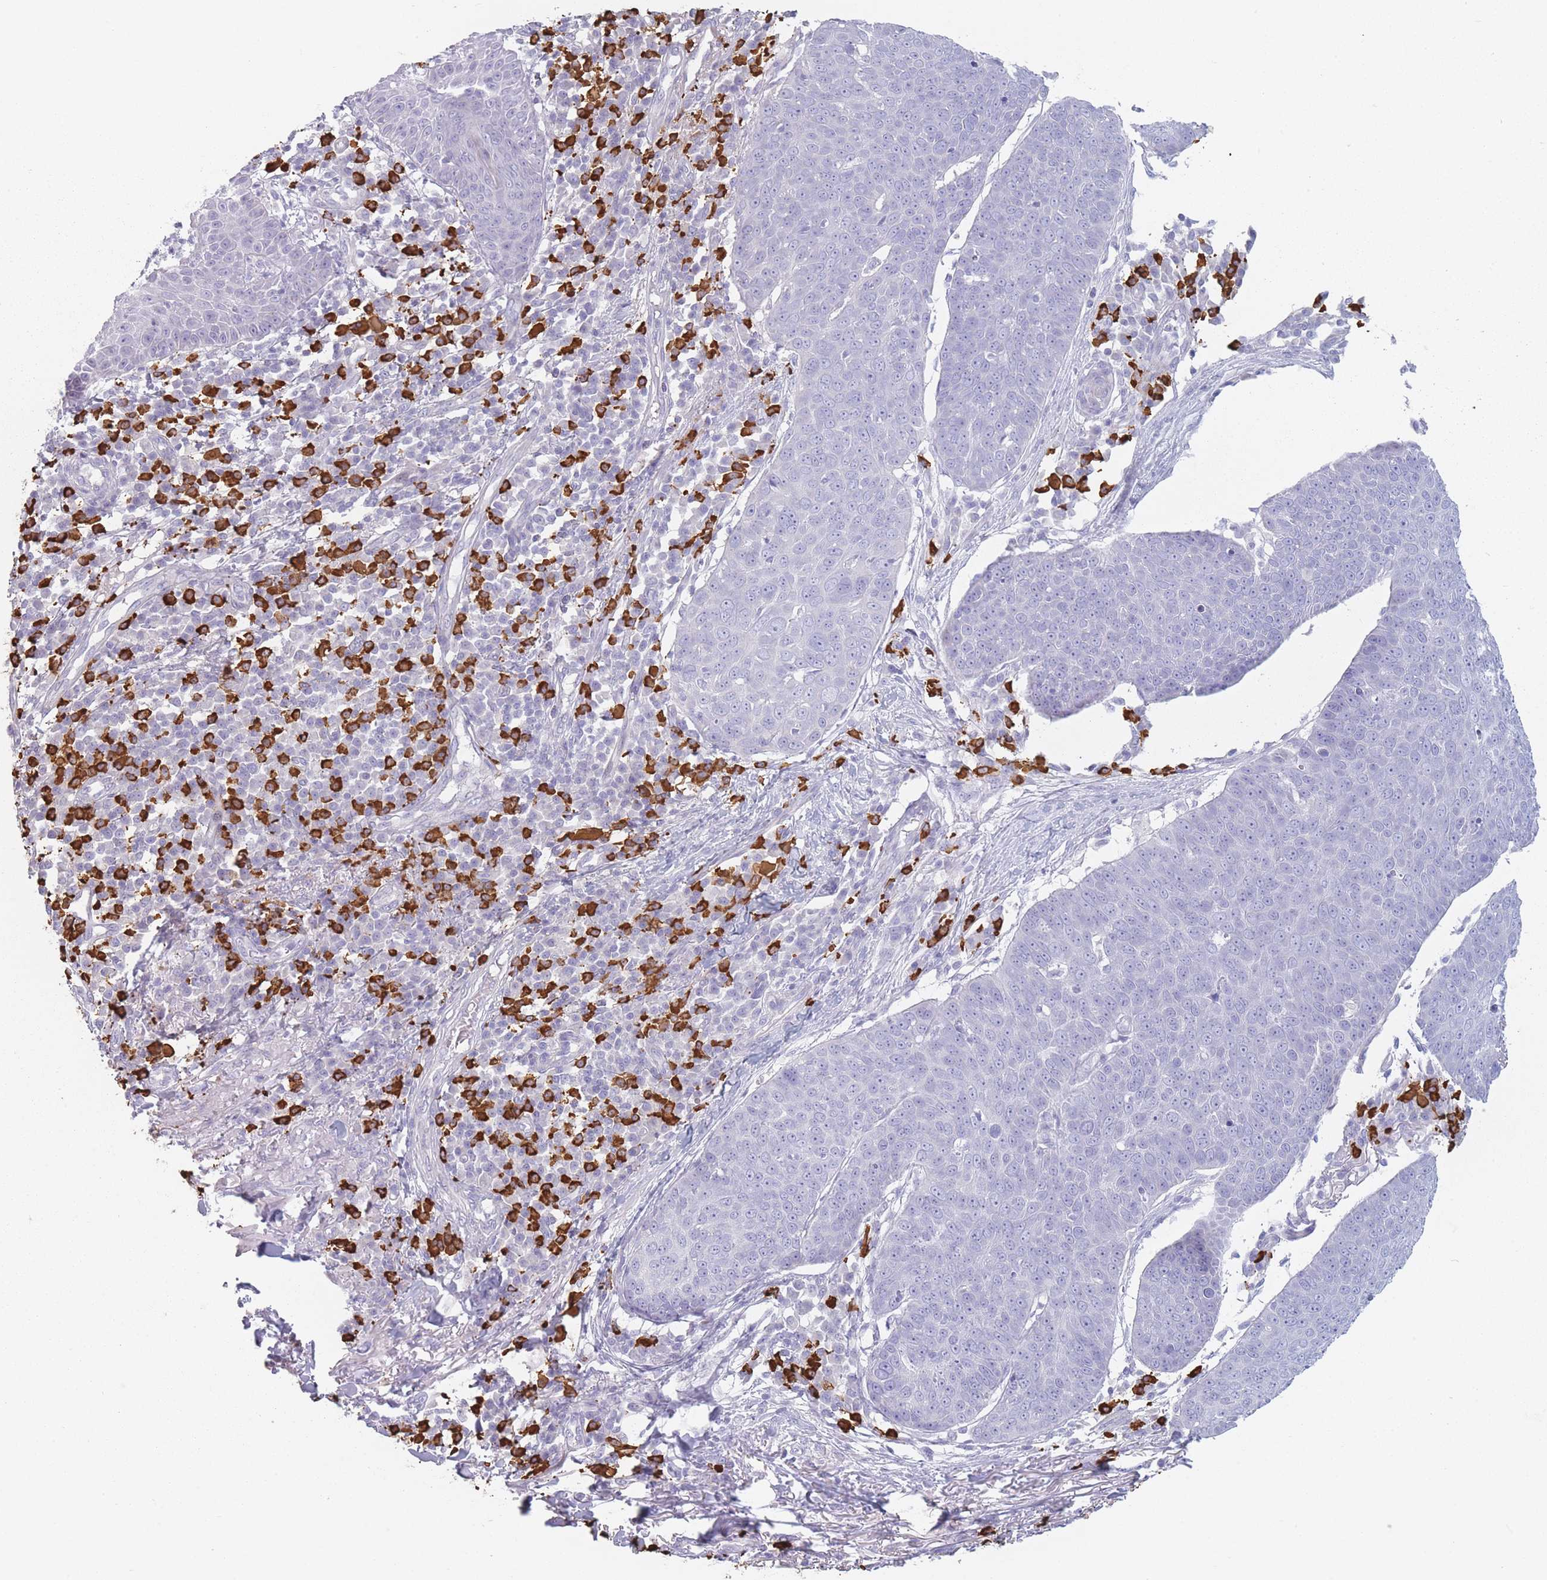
{"staining": {"intensity": "negative", "quantity": "none", "location": "none"}, "tissue": "skin cancer", "cell_type": "Tumor cells", "image_type": "cancer", "snomed": [{"axis": "morphology", "description": "Squamous cell carcinoma, NOS"}, {"axis": "topography", "description": "Skin"}], "caption": "This is an immunohistochemistry (IHC) micrograph of human skin cancer. There is no positivity in tumor cells.", "gene": "PLEKHG2", "patient": {"sex": "male", "age": 71}}